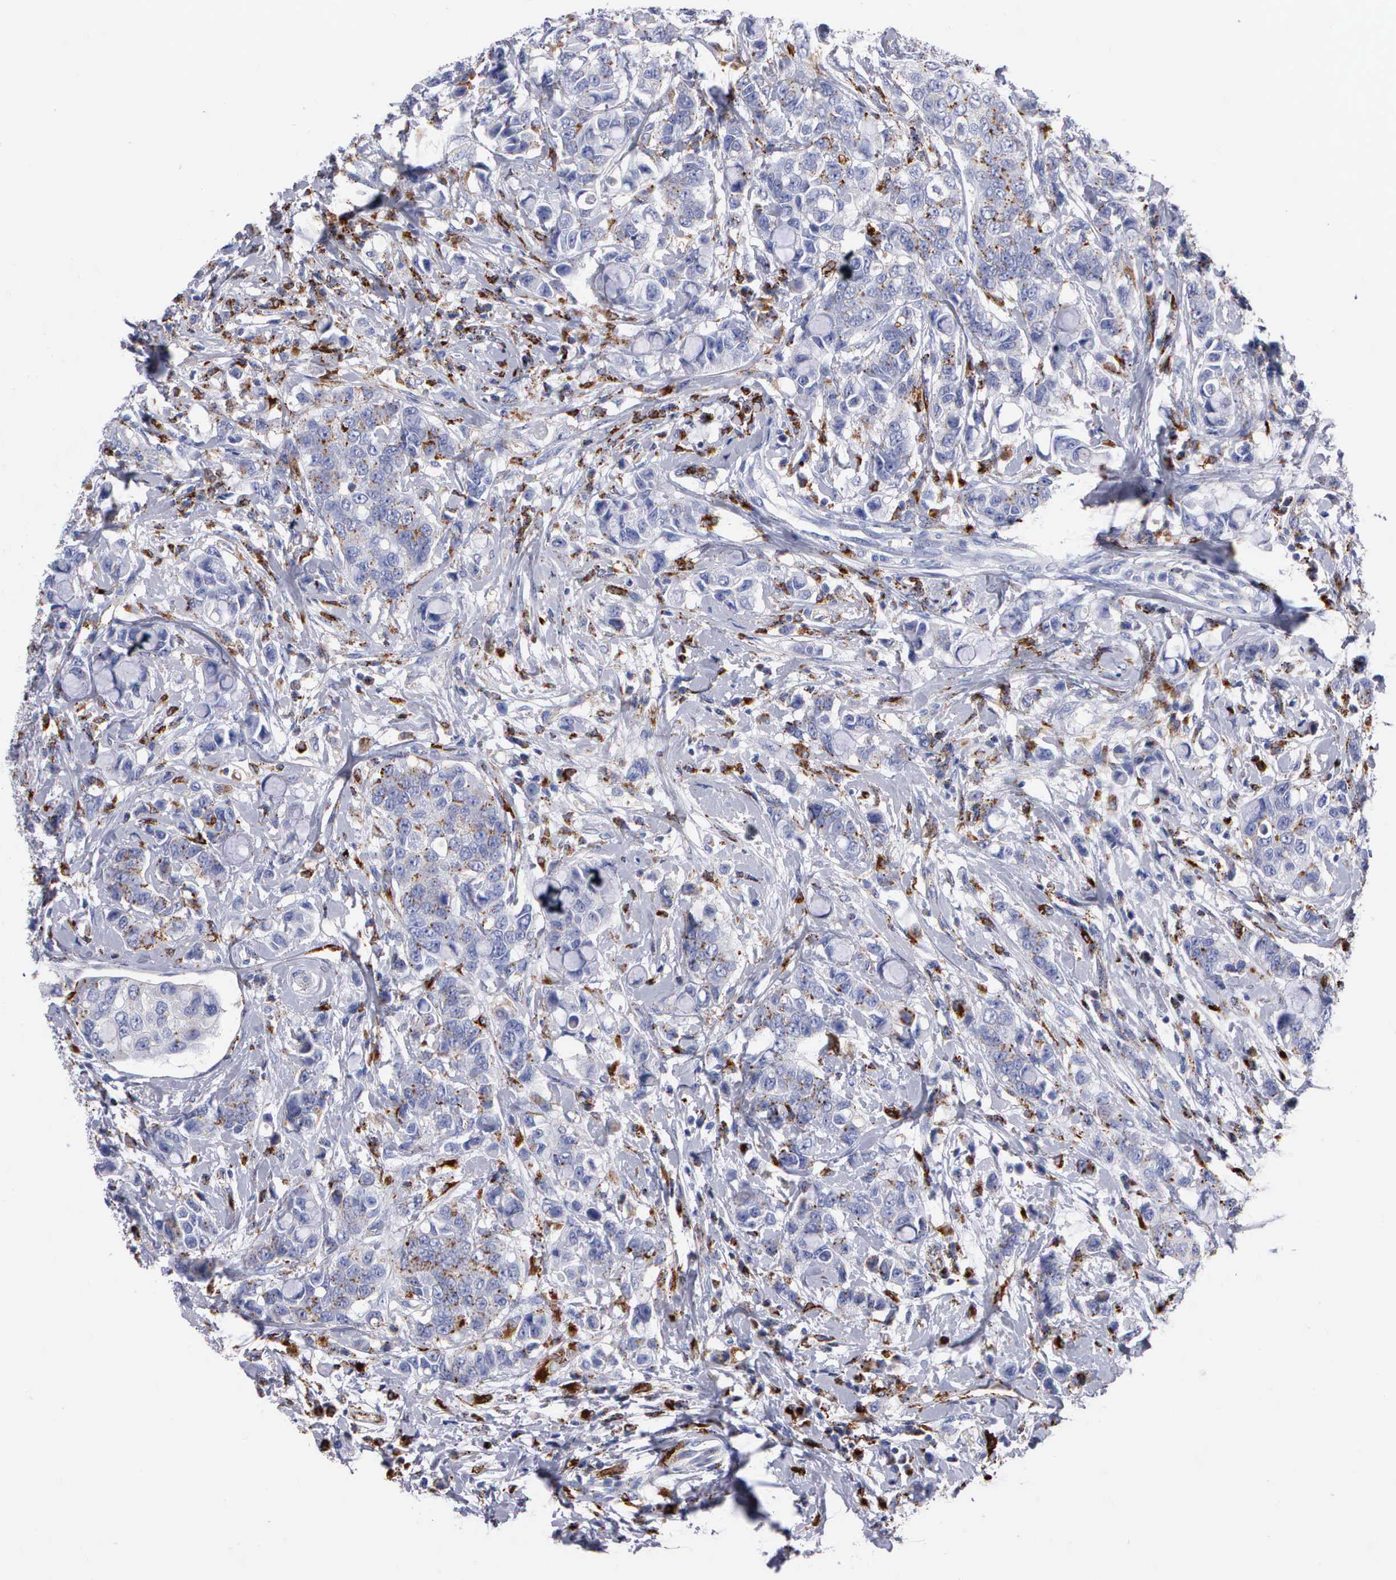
{"staining": {"intensity": "moderate", "quantity": "25%-75%", "location": "cytoplasmic/membranous"}, "tissue": "breast cancer", "cell_type": "Tumor cells", "image_type": "cancer", "snomed": [{"axis": "morphology", "description": "Duct carcinoma"}, {"axis": "topography", "description": "Breast"}], "caption": "The immunohistochemical stain highlights moderate cytoplasmic/membranous staining in tumor cells of breast cancer (intraductal carcinoma) tissue.", "gene": "CTSH", "patient": {"sex": "female", "age": 27}}